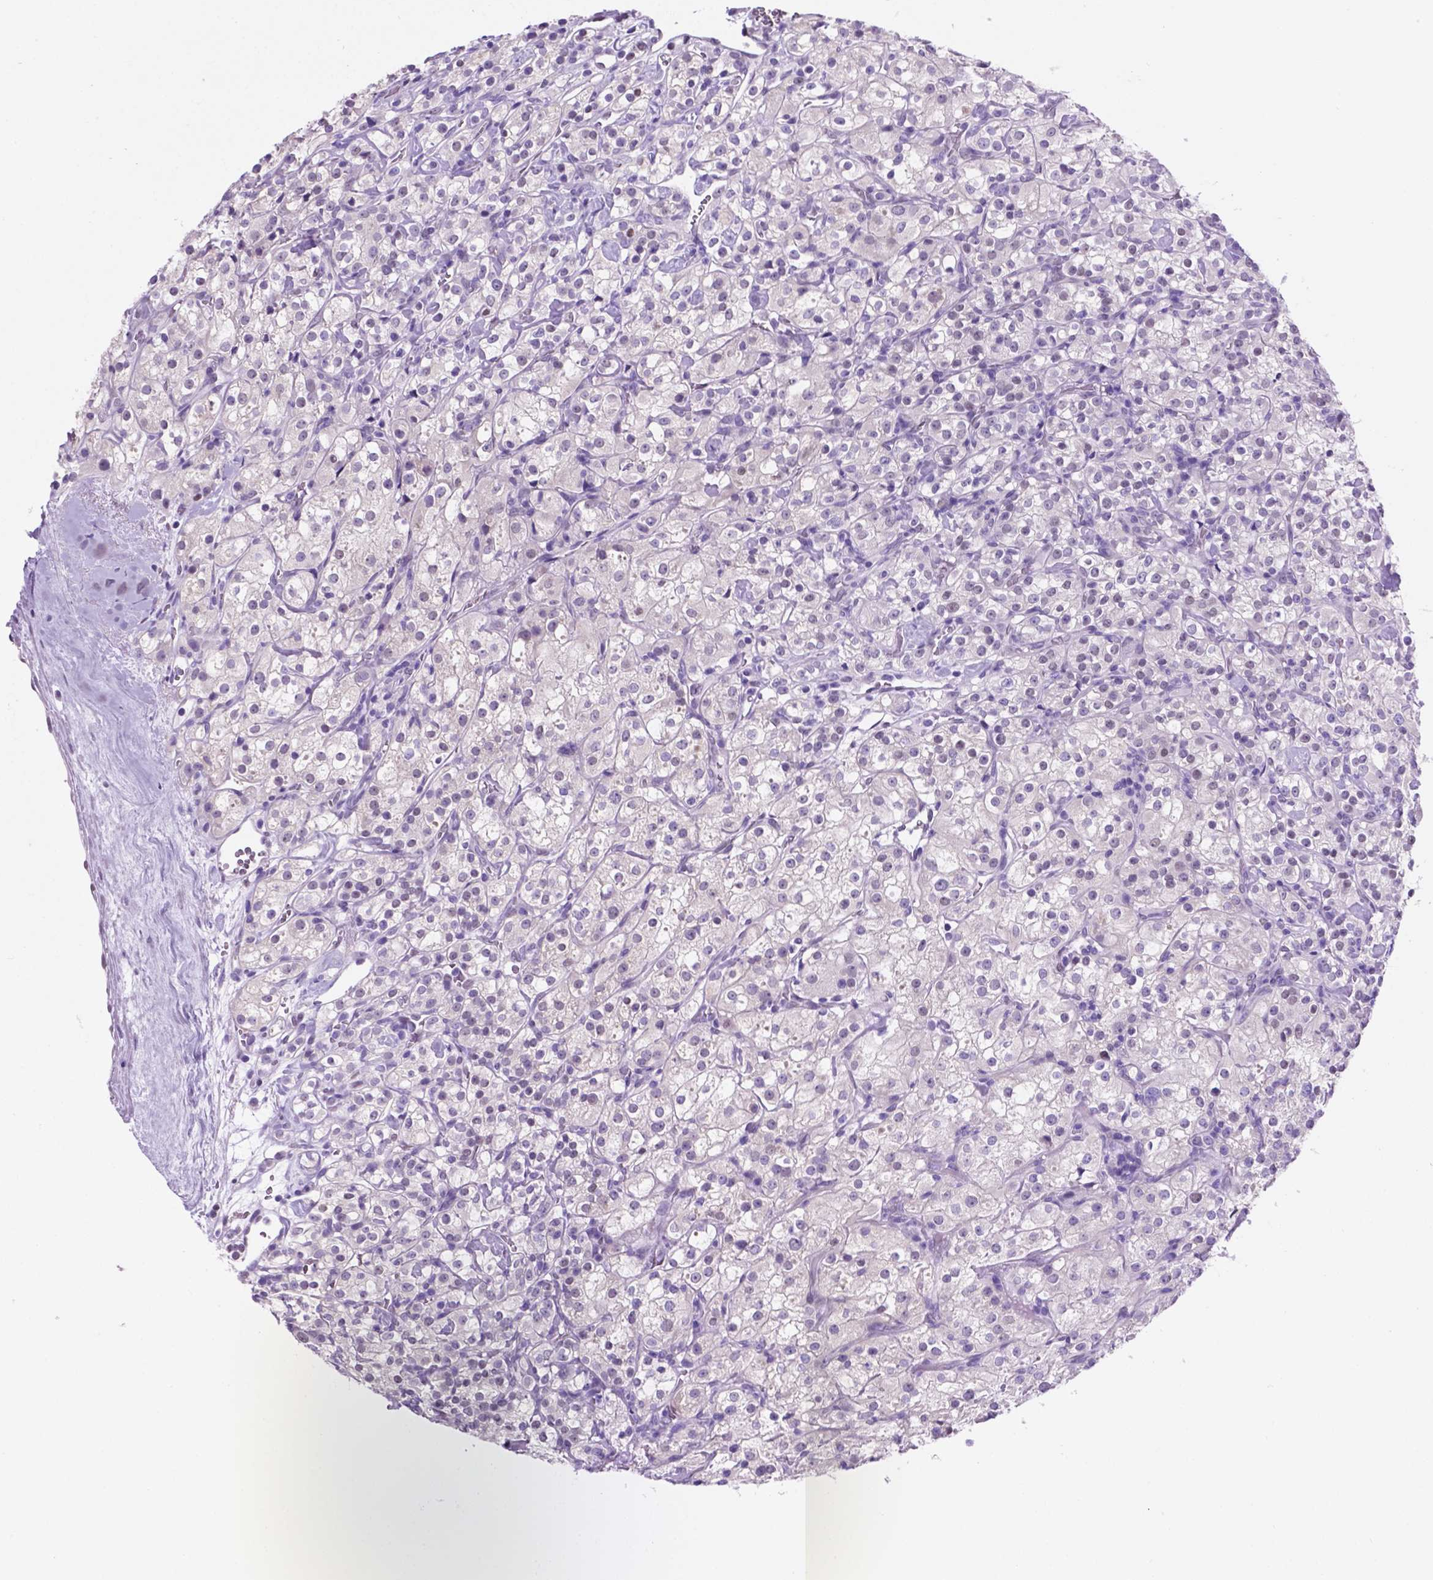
{"staining": {"intensity": "negative", "quantity": "none", "location": "none"}, "tissue": "renal cancer", "cell_type": "Tumor cells", "image_type": "cancer", "snomed": [{"axis": "morphology", "description": "Adenocarcinoma, NOS"}, {"axis": "topography", "description": "Kidney"}], "caption": "The histopathology image reveals no staining of tumor cells in adenocarcinoma (renal).", "gene": "TMEM210", "patient": {"sex": "male", "age": 77}}